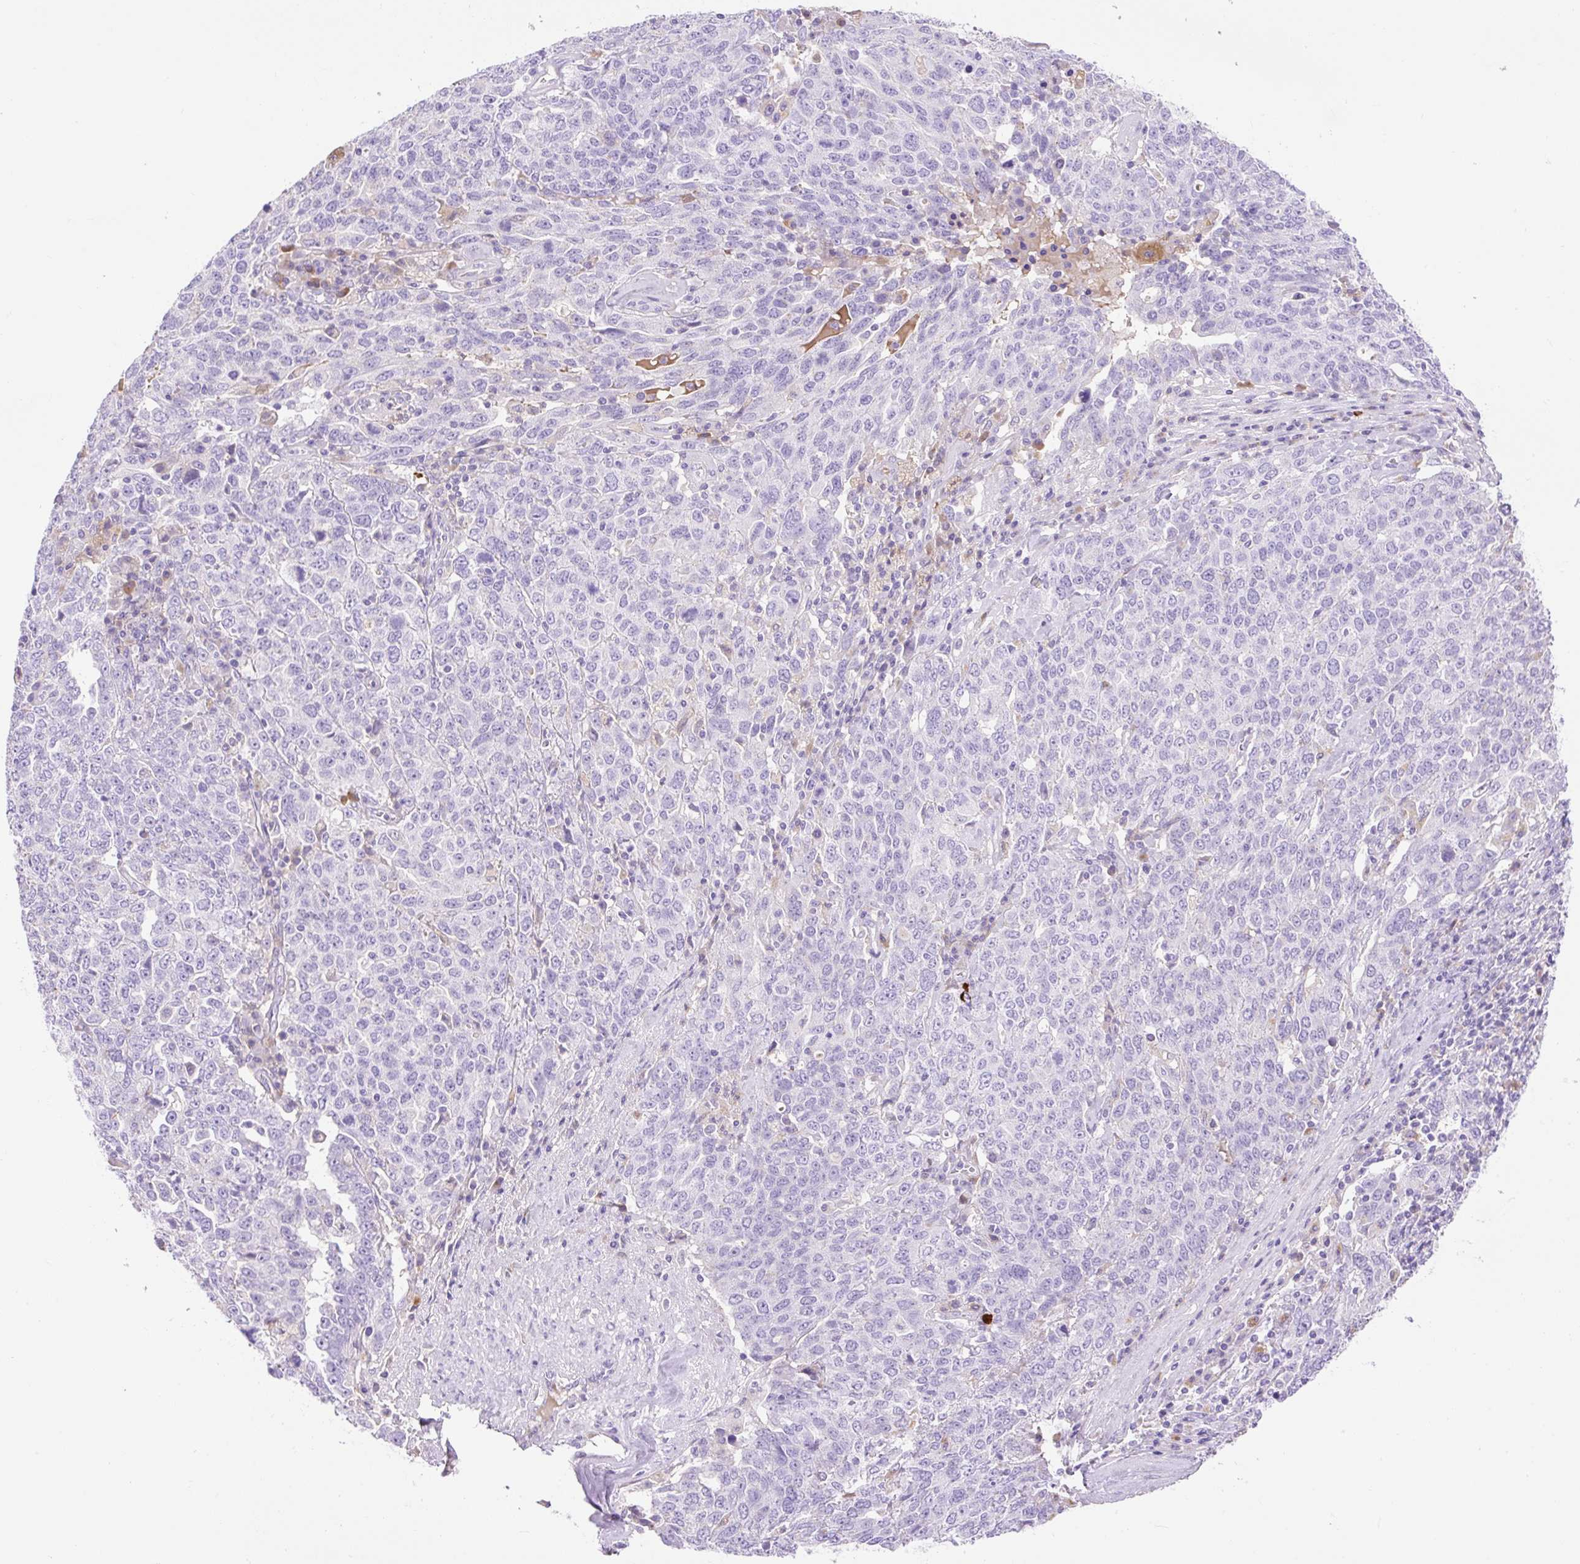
{"staining": {"intensity": "negative", "quantity": "none", "location": "none"}, "tissue": "ovarian cancer", "cell_type": "Tumor cells", "image_type": "cancer", "snomed": [{"axis": "morphology", "description": "Carcinoma, endometroid"}, {"axis": "topography", "description": "Ovary"}], "caption": "This is a image of immunohistochemistry (IHC) staining of ovarian cancer, which shows no positivity in tumor cells.", "gene": "HEXB", "patient": {"sex": "female", "age": 62}}